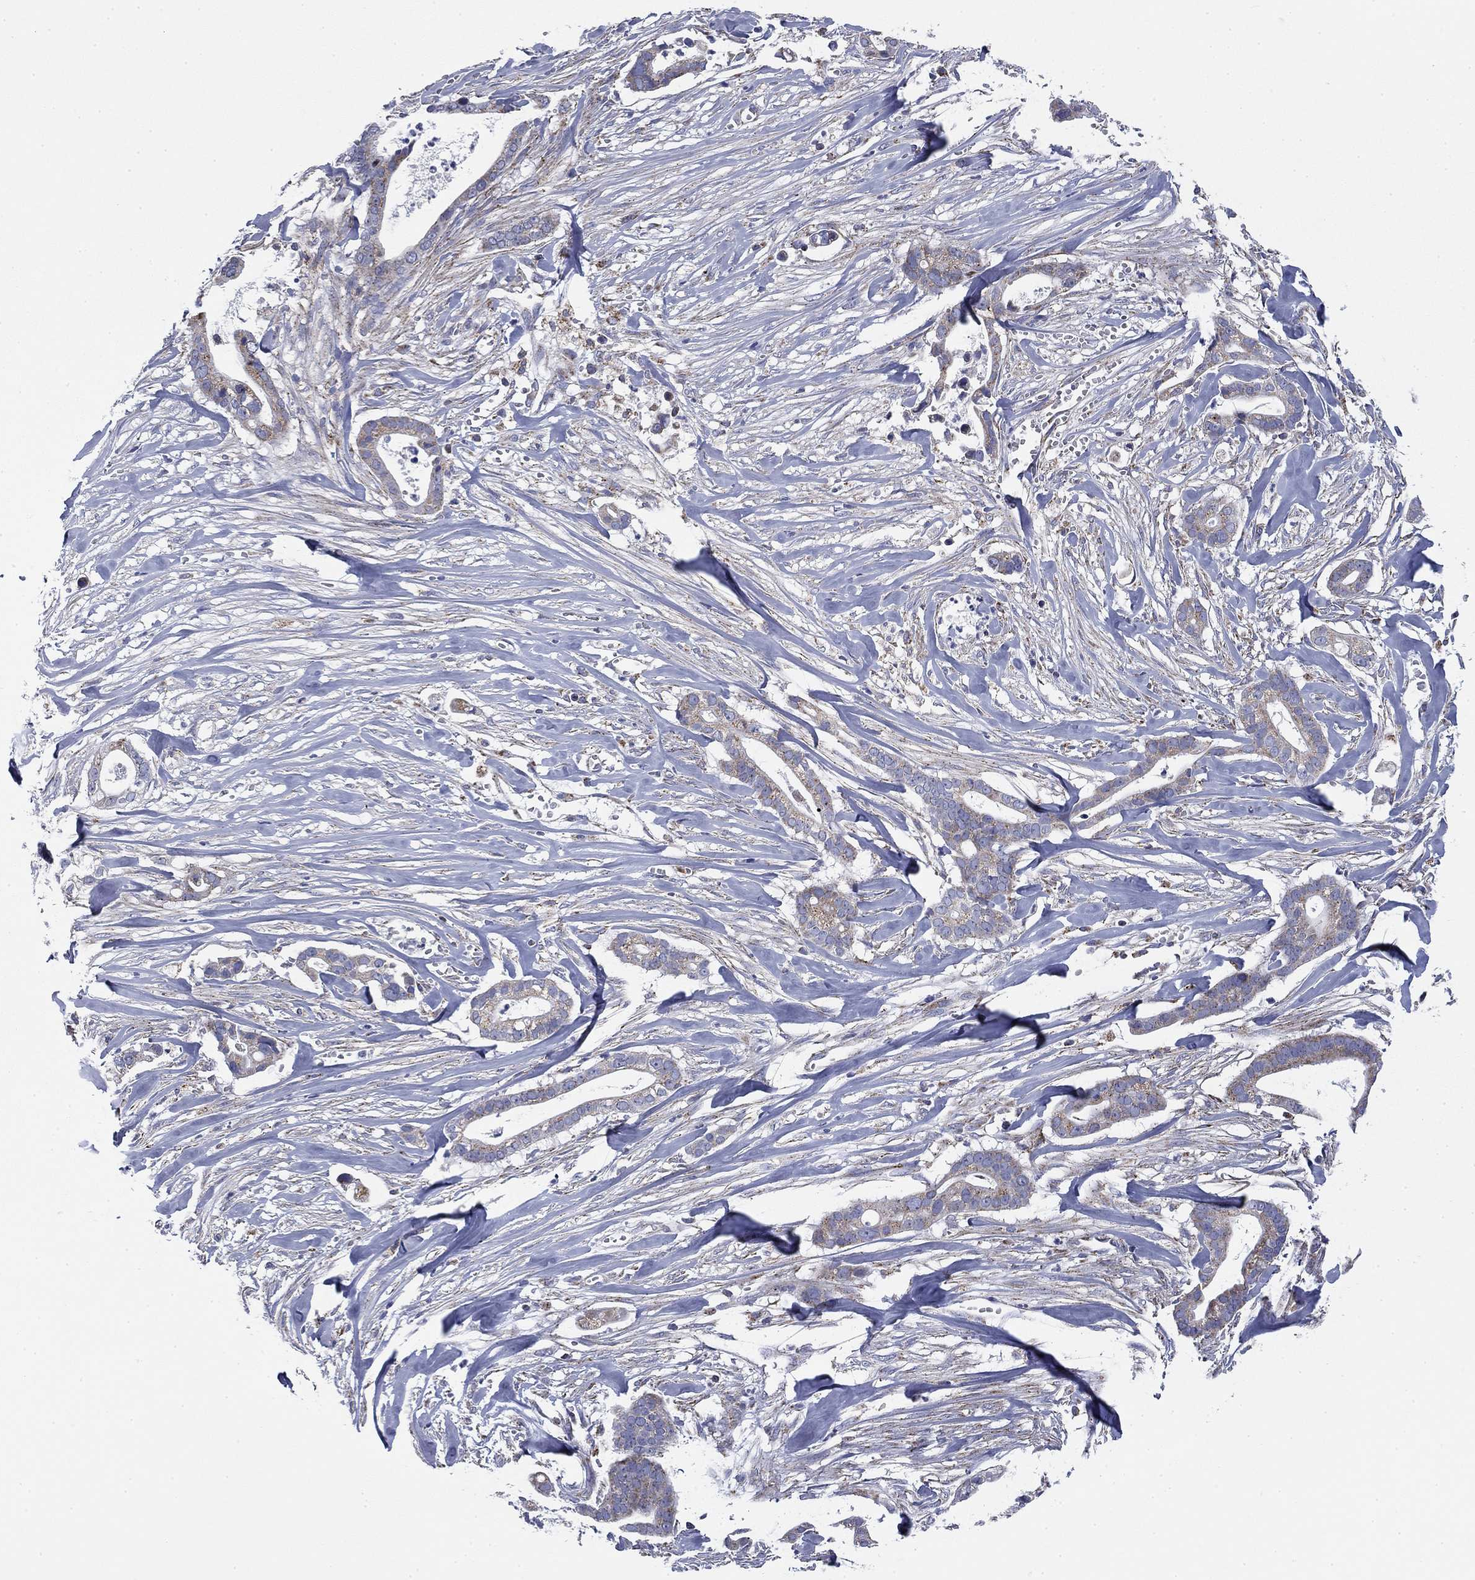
{"staining": {"intensity": "strong", "quantity": "<25%", "location": "cytoplasmic/membranous"}, "tissue": "pancreatic cancer", "cell_type": "Tumor cells", "image_type": "cancer", "snomed": [{"axis": "morphology", "description": "Adenocarcinoma, NOS"}, {"axis": "topography", "description": "Pancreas"}], "caption": "Protein expression analysis of pancreatic cancer (adenocarcinoma) exhibits strong cytoplasmic/membranous staining in about <25% of tumor cells.", "gene": "NACAD", "patient": {"sex": "male", "age": 61}}